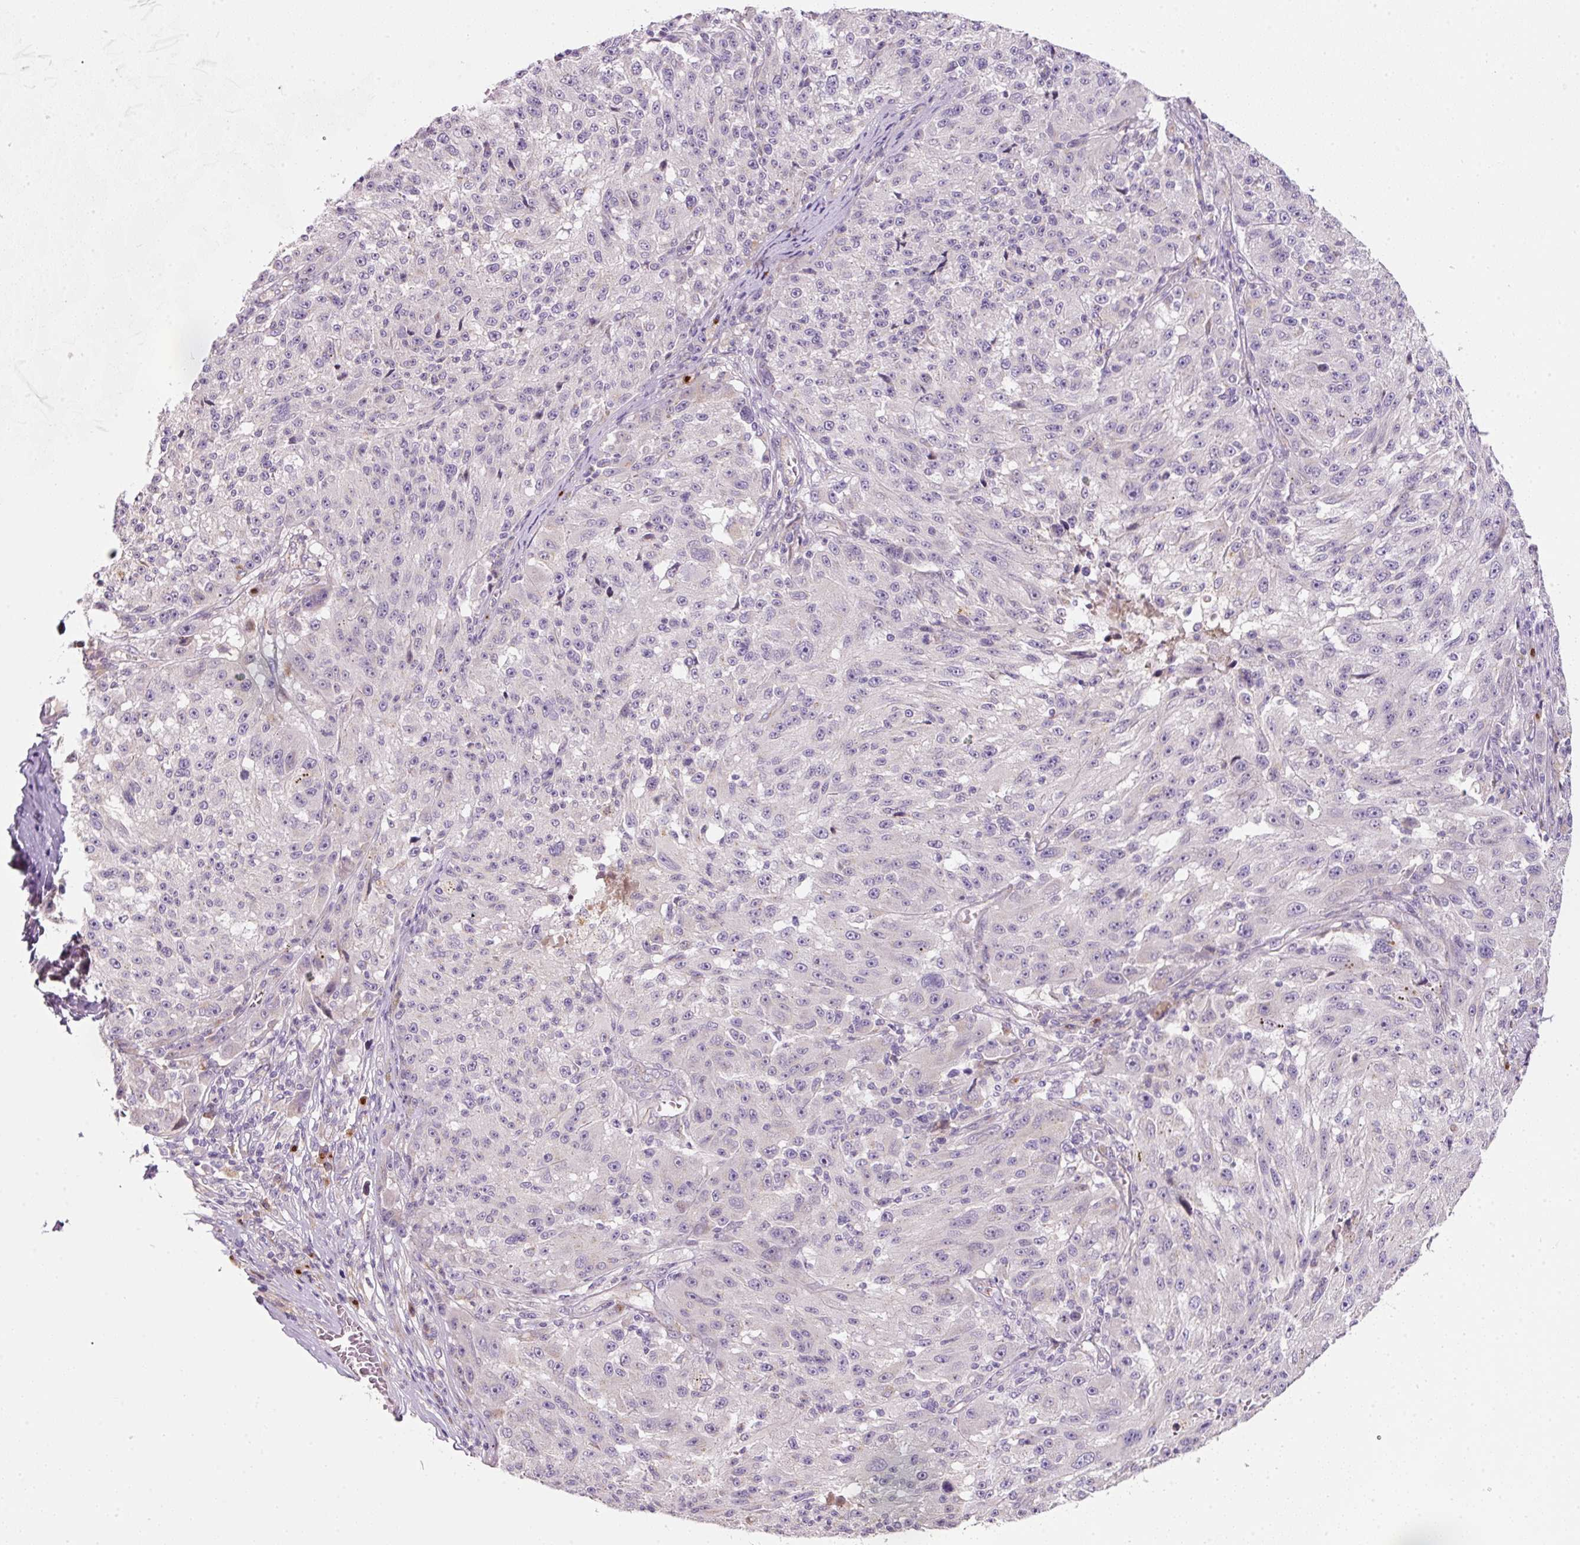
{"staining": {"intensity": "negative", "quantity": "none", "location": "none"}, "tissue": "melanoma", "cell_type": "Tumor cells", "image_type": "cancer", "snomed": [{"axis": "morphology", "description": "Malignant melanoma, NOS"}, {"axis": "topography", "description": "Skin"}], "caption": "There is no significant positivity in tumor cells of melanoma.", "gene": "NBPF11", "patient": {"sex": "male", "age": 53}}